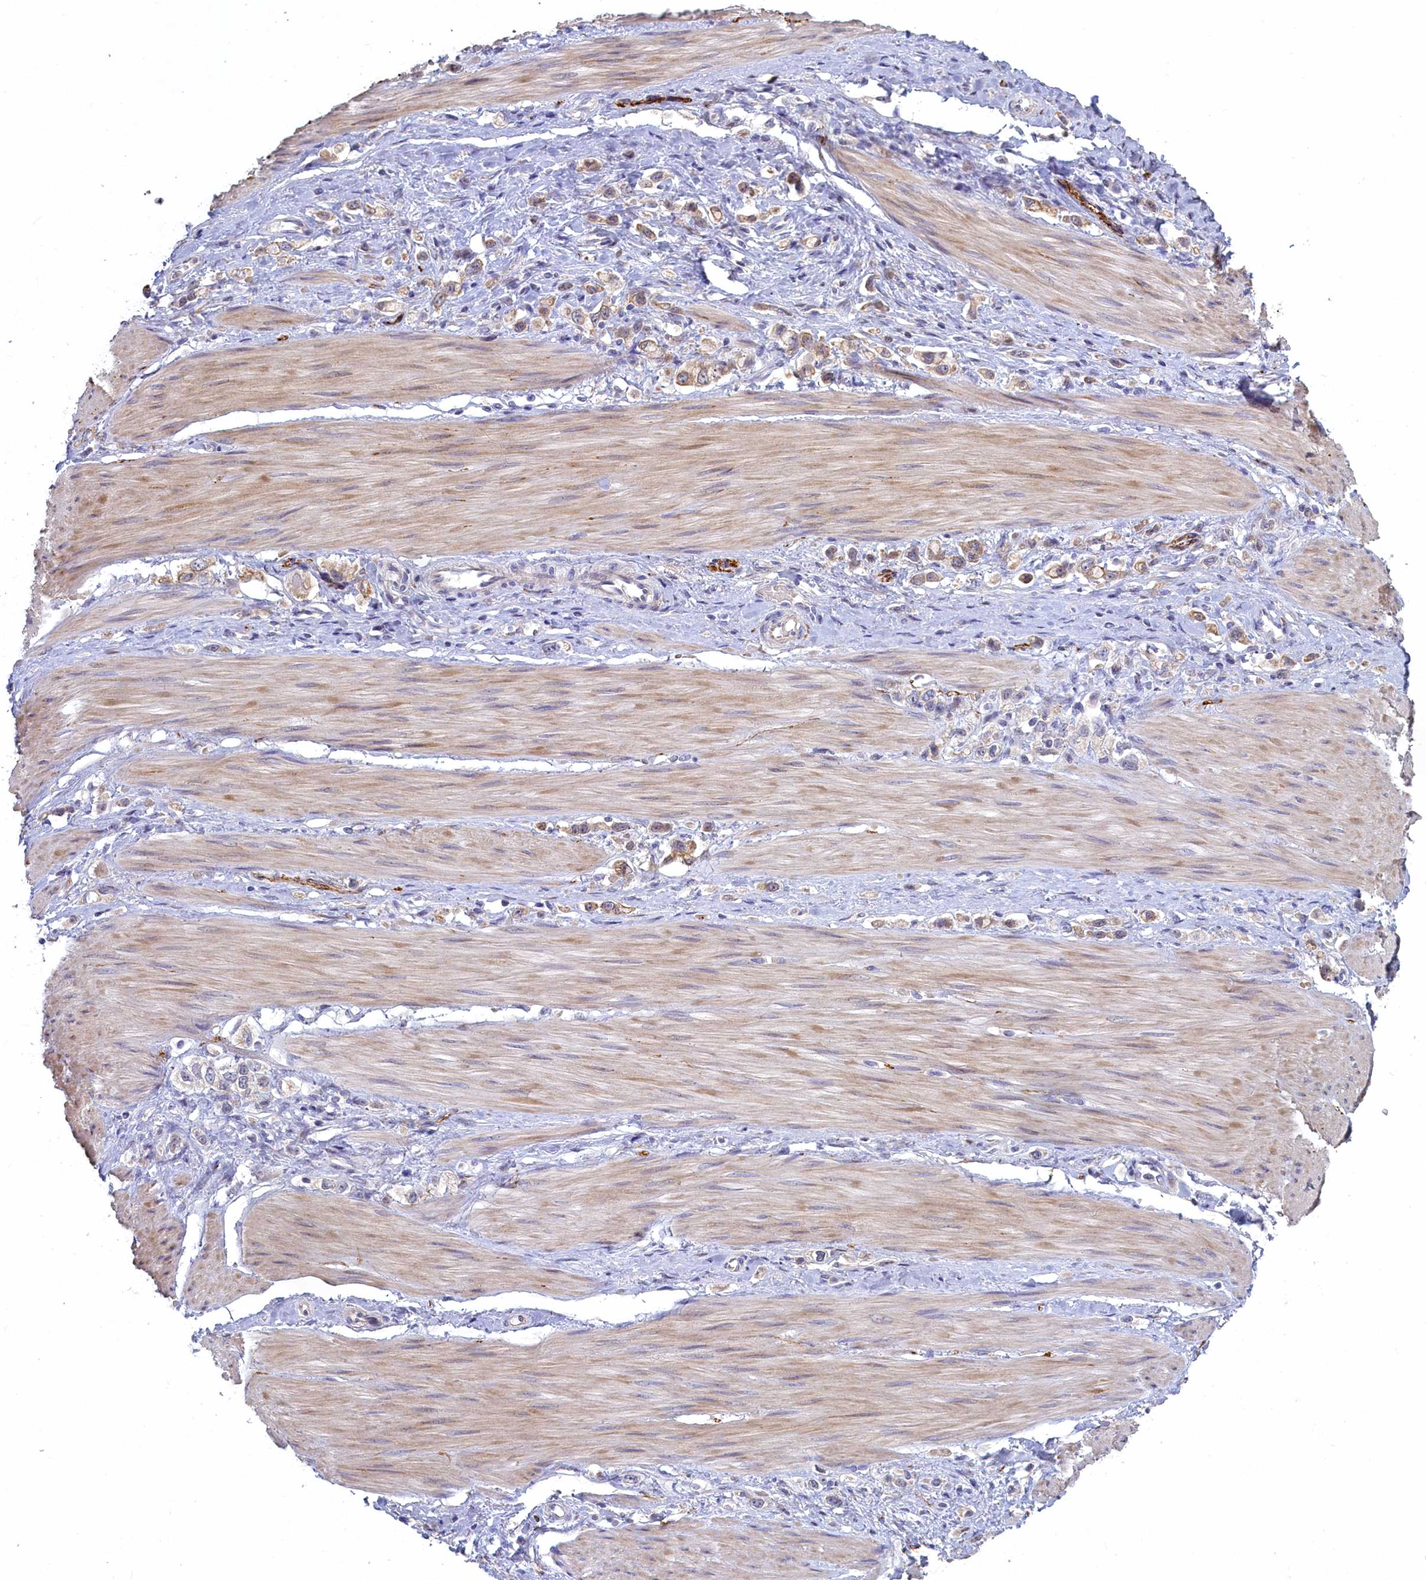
{"staining": {"intensity": "moderate", "quantity": "25%-75%", "location": "cytoplasmic/membranous"}, "tissue": "stomach cancer", "cell_type": "Tumor cells", "image_type": "cancer", "snomed": [{"axis": "morphology", "description": "Adenocarcinoma, NOS"}, {"axis": "topography", "description": "Stomach"}], "caption": "Protein analysis of stomach adenocarcinoma tissue demonstrates moderate cytoplasmic/membranous positivity in about 25%-75% of tumor cells.", "gene": "UCHL3", "patient": {"sex": "female", "age": 65}}